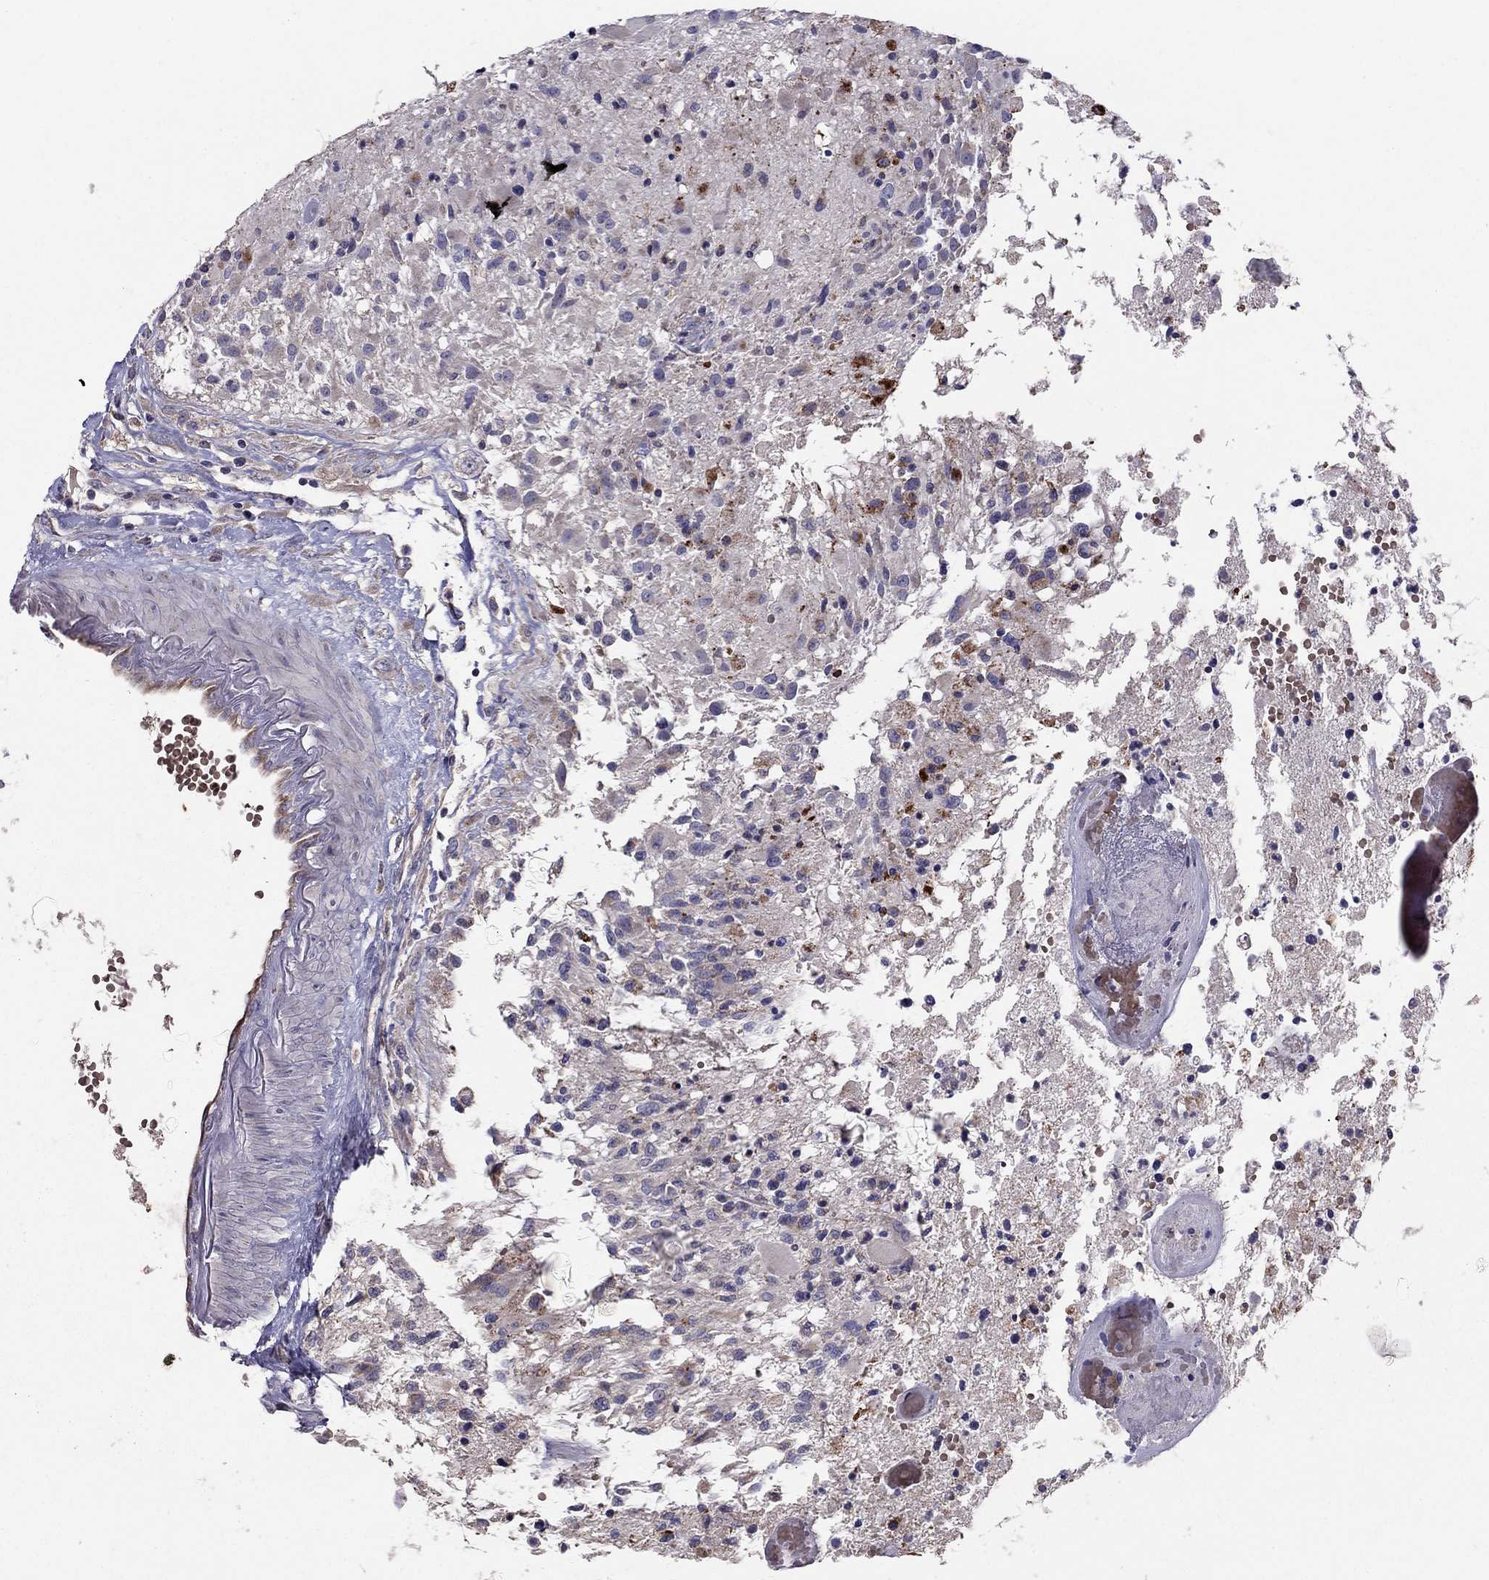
{"staining": {"intensity": "negative", "quantity": "none", "location": "none"}, "tissue": "glioma", "cell_type": "Tumor cells", "image_type": "cancer", "snomed": [{"axis": "morphology", "description": "Glioma, malignant, High grade"}, {"axis": "topography", "description": "Brain"}], "caption": "High power microscopy photomicrograph of an immunohistochemistry (IHC) image of glioma, revealing no significant positivity in tumor cells.", "gene": "PIK3CG", "patient": {"sex": "female", "age": 63}}